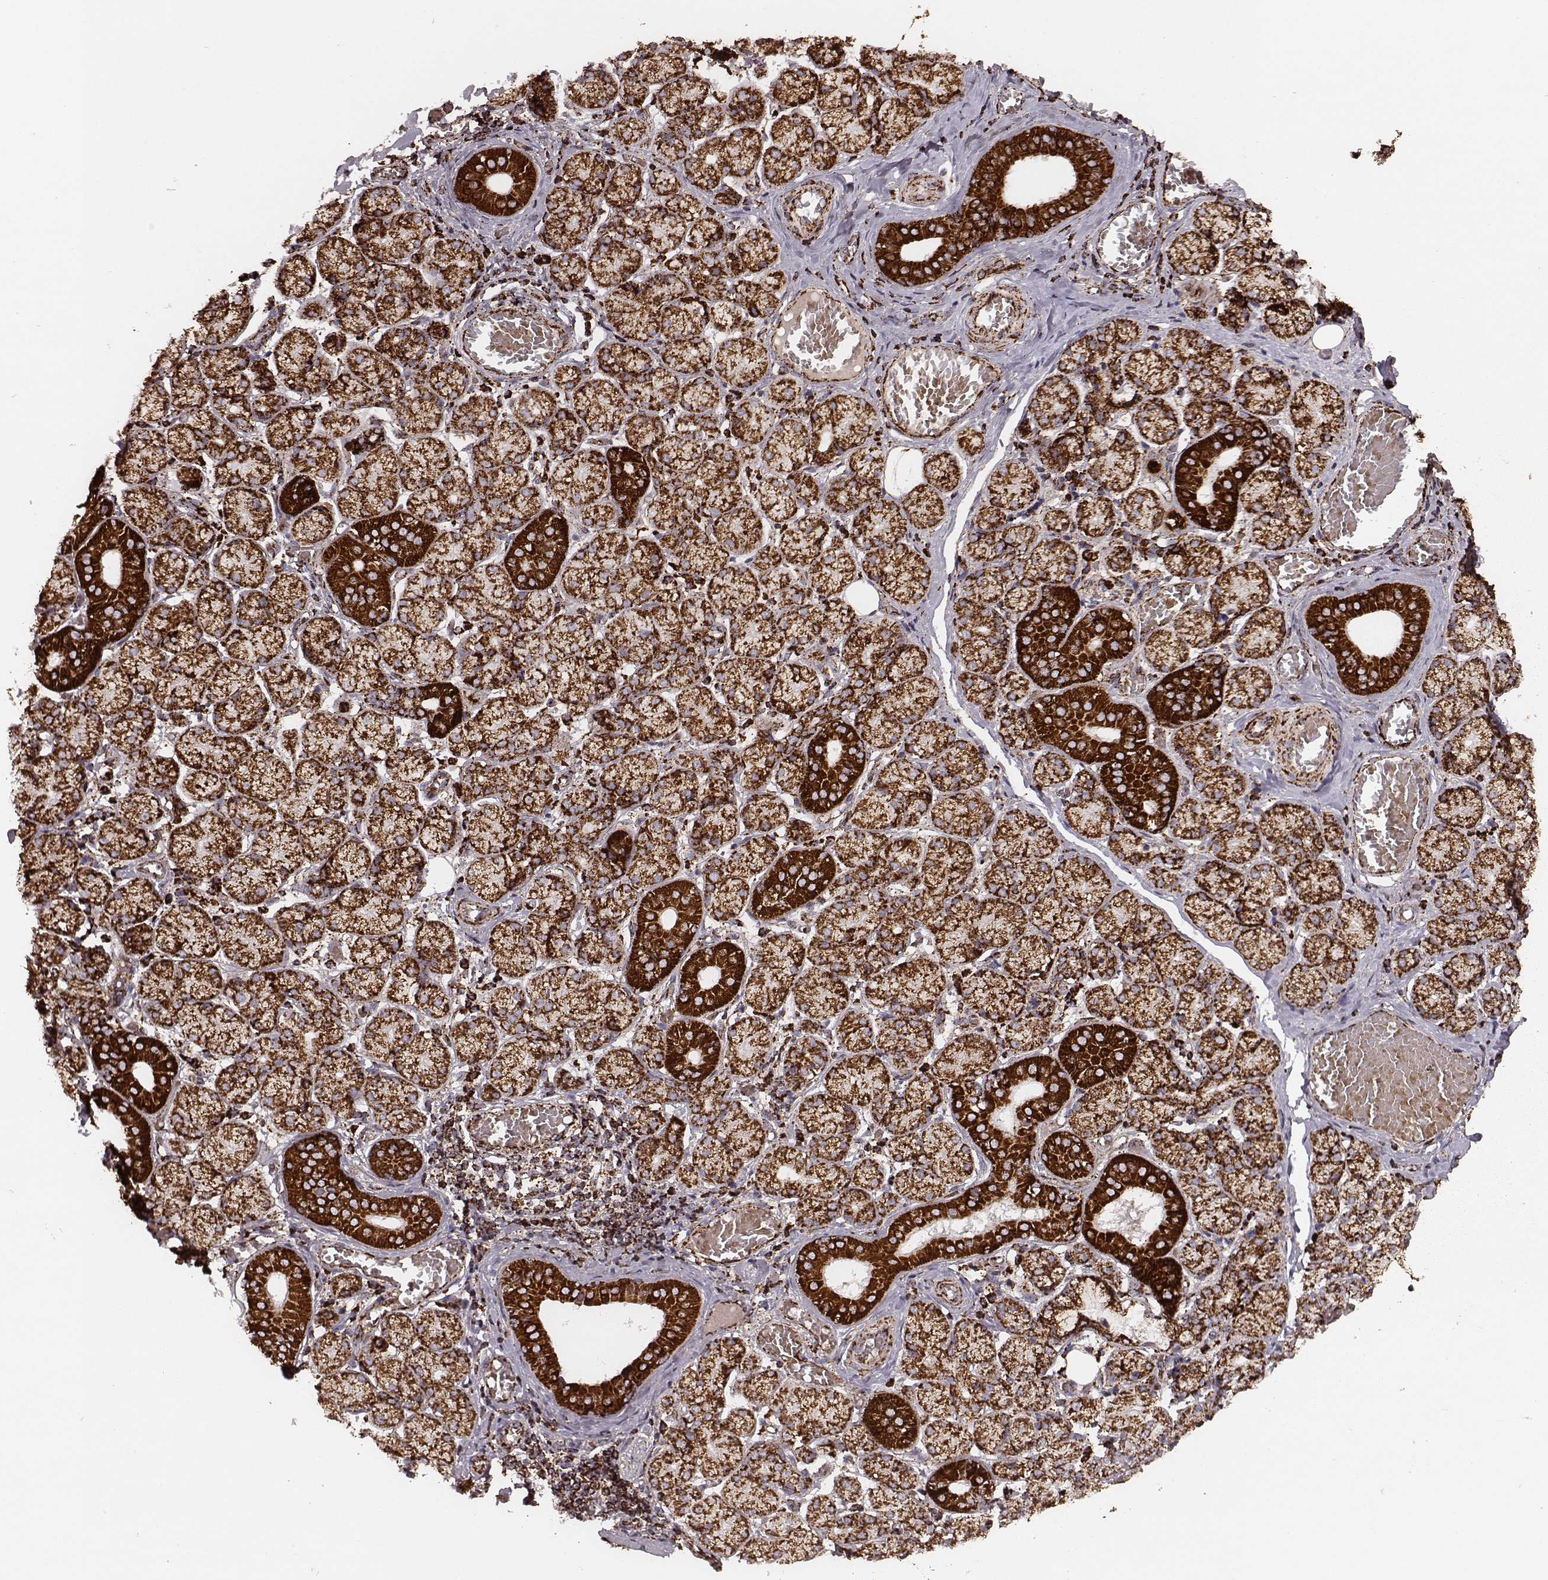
{"staining": {"intensity": "strong", "quantity": ">75%", "location": "cytoplasmic/membranous"}, "tissue": "salivary gland", "cell_type": "Glandular cells", "image_type": "normal", "snomed": [{"axis": "morphology", "description": "Normal tissue, NOS"}, {"axis": "topography", "description": "Salivary gland"}, {"axis": "topography", "description": "Peripheral nerve tissue"}], "caption": "Glandular cells exhibit high levels of strong cytoplasmic/membranous expression in approximately >75% of cells in normal human salivary gland. (DAB (3,3'-diaminobenzidine) IHC, brown staining for protein, blue staining for nuclei).", "gene": "TUFM", "patient": {"sex": "female", "age": 24}}